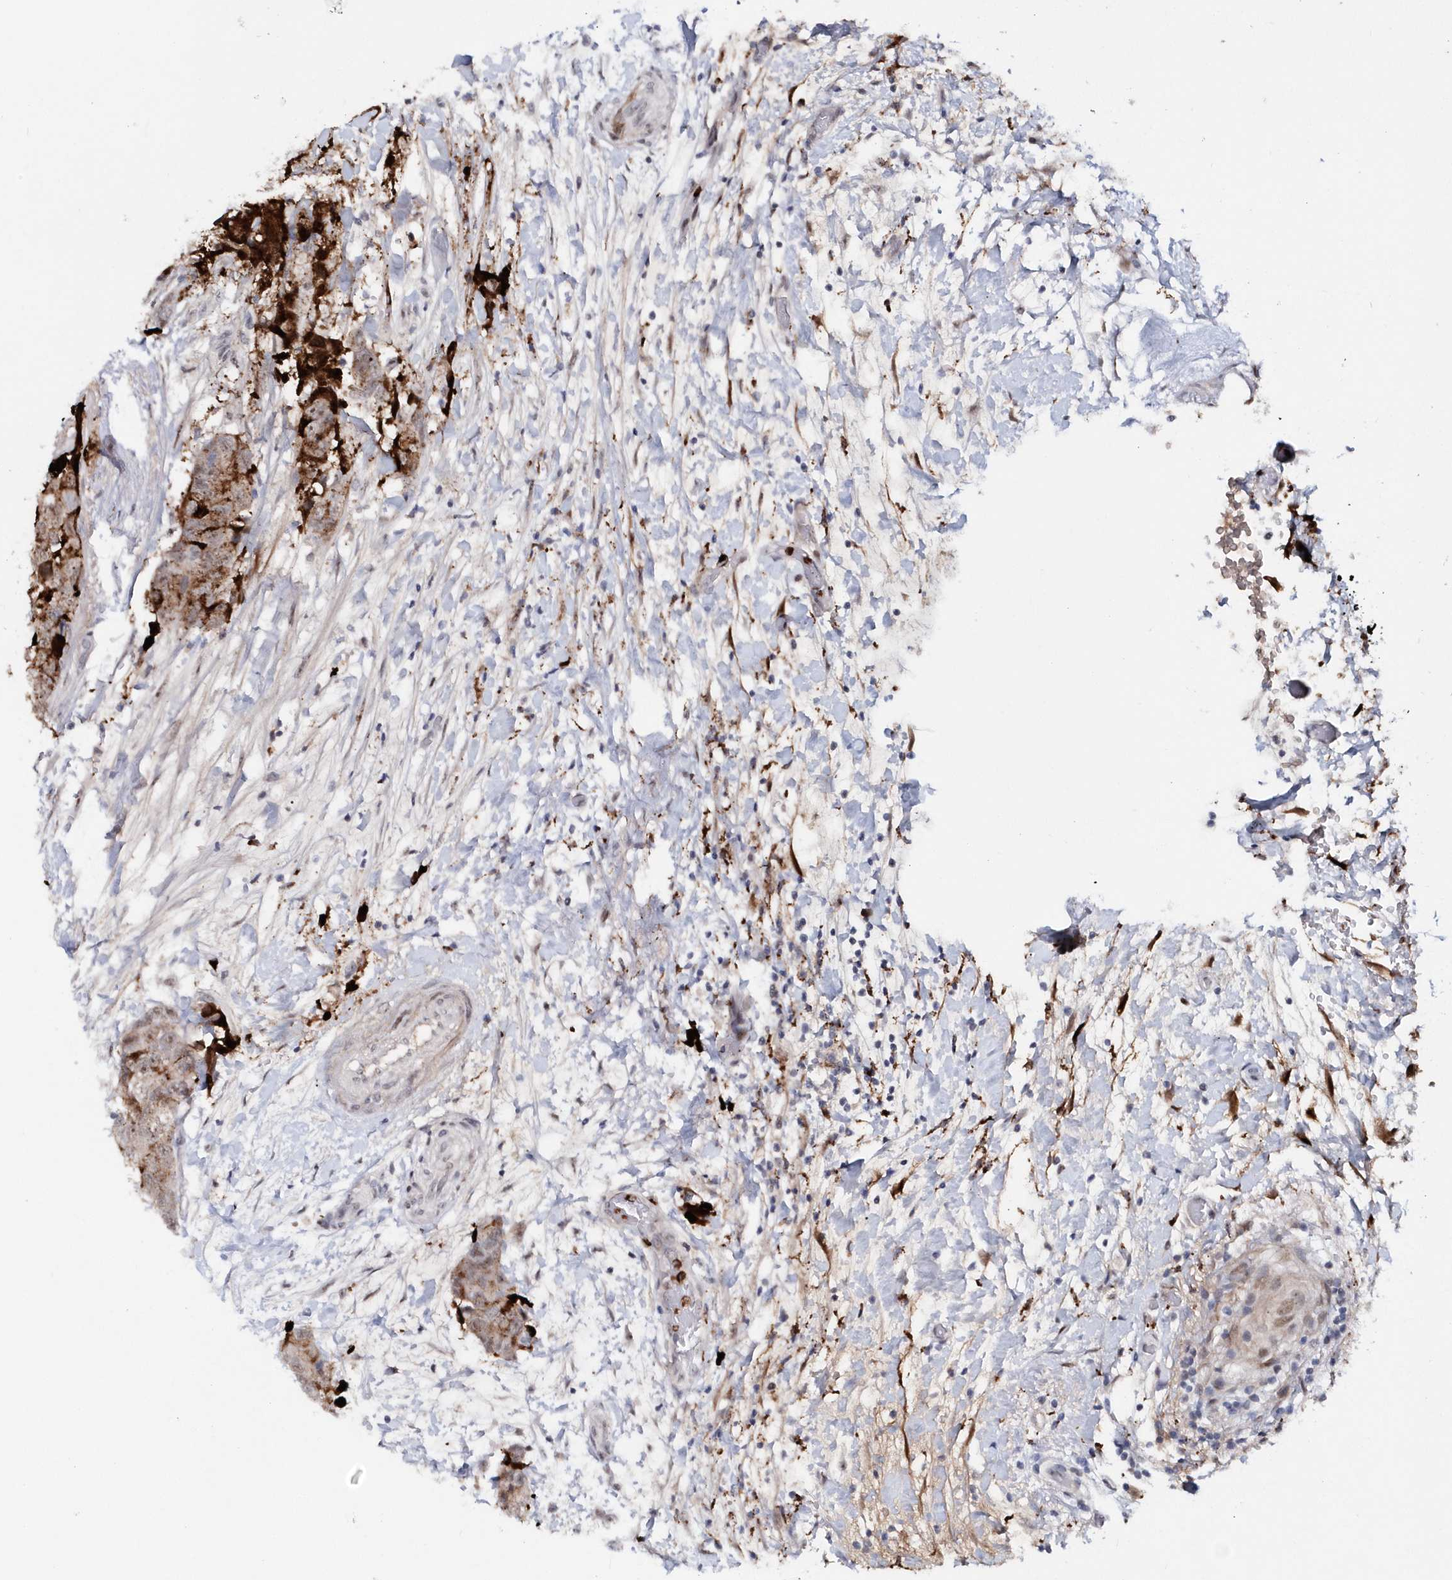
{"staining": {"intensity": "moderate", "quantity": ">75%", "location": "cytoplasmic/membranous"}, "tissue": "breast cancer", "cell_type": "Tumor cells", "image_type": "cancer", "snomed": [{"axis": "morphology", "description": "Duct carcinoma"}, {"axis": "topography", "description": "Breast"}], "caption": "Human breast cancer (infiltrating ductal carcinoma) stained with a brown dye shows moderate cytoplasmic/membranous positive staining in about >75% of tumor cells.", "gene": "ASCL4", "patient": {"sex": "female", "age": 62}}